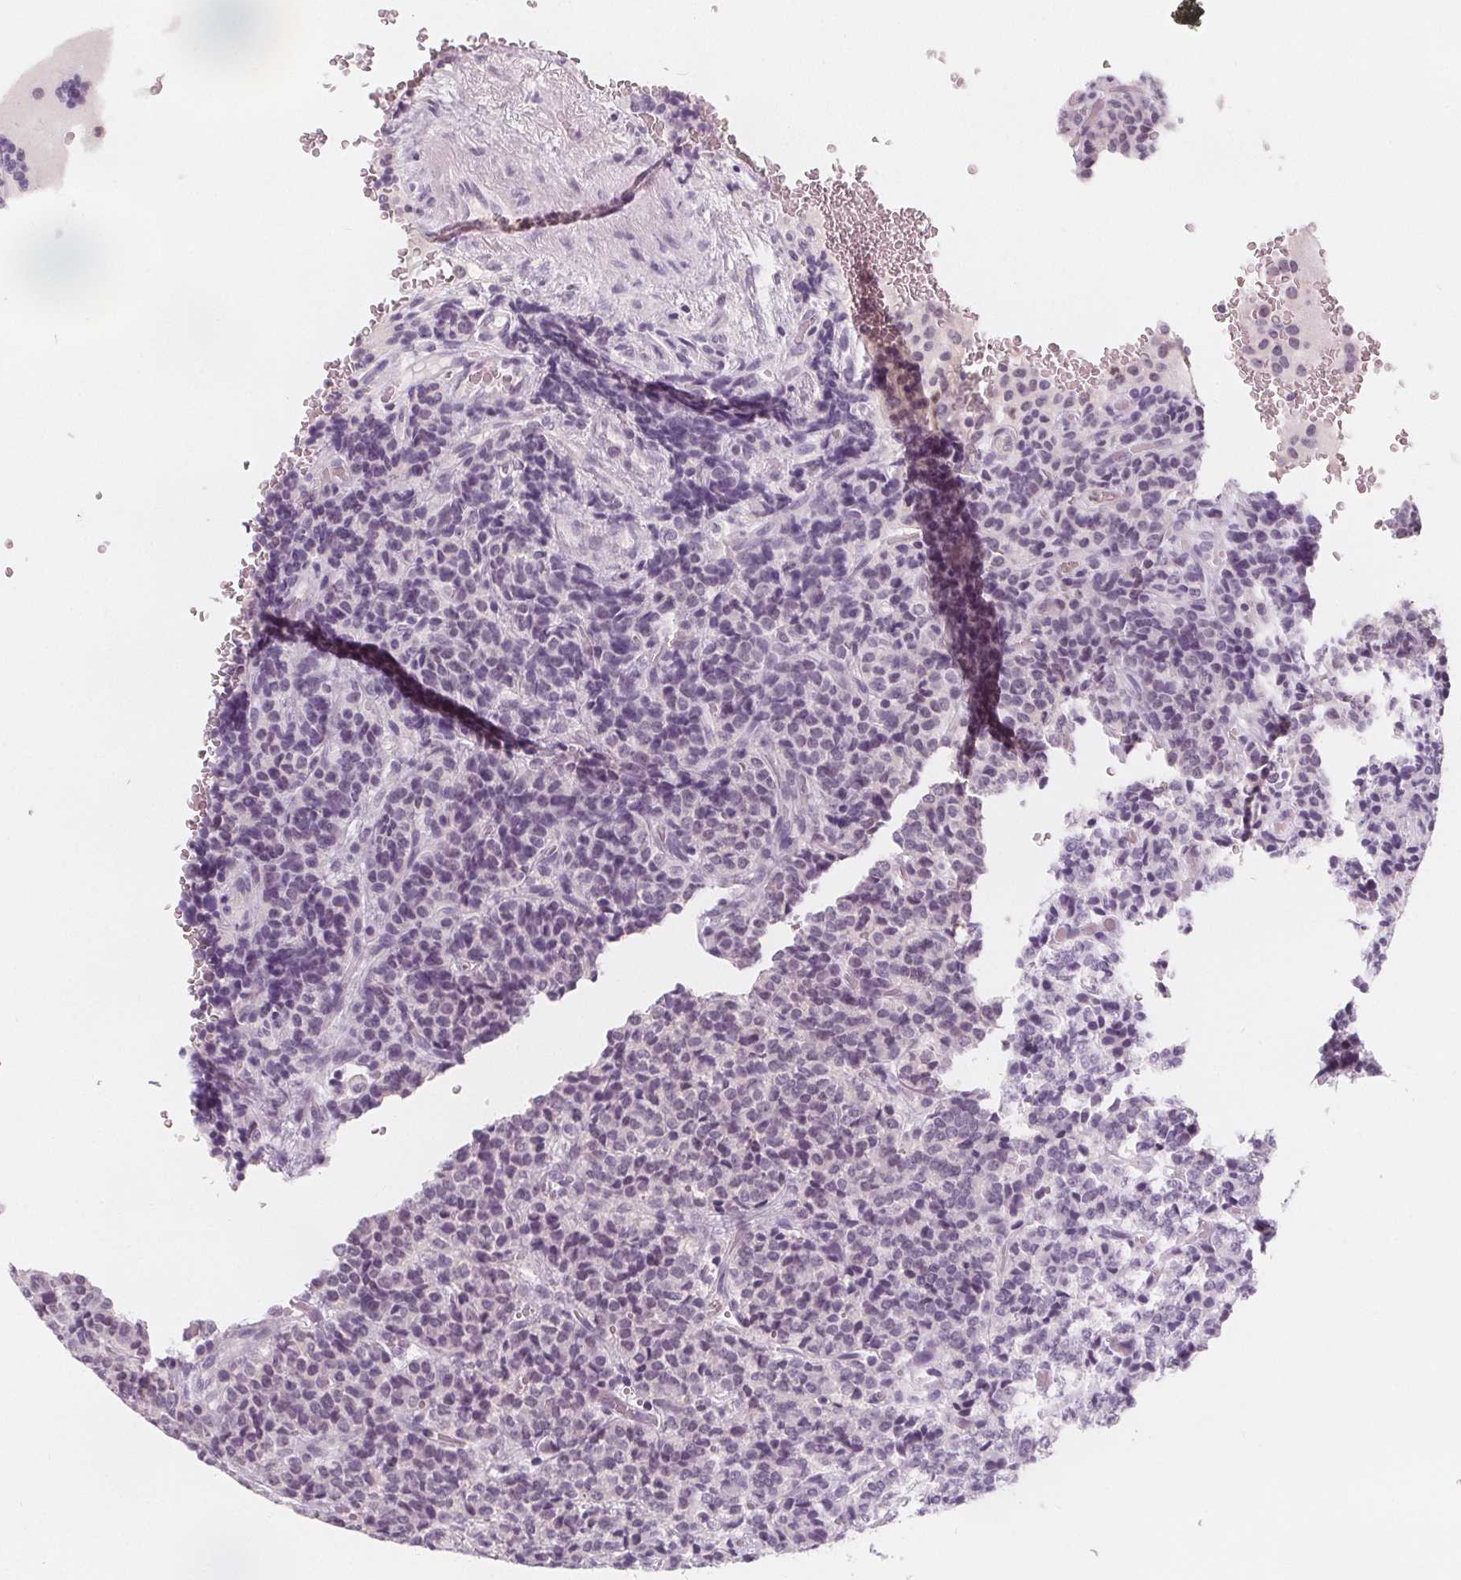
{"staining": {"intensity": "negative", "quantity": "none", "location": "none"}, "tissue": "carcinoid", "cell_type": "Tumor cells", "image_type": "cancer", "snomed": [{"axis": "morphology", "description": "Carcinoid, malignant, NOS"}, {"axis": "topography", "description": "Pancreas"}], "caption": "A high-resolution histopathology image shows immunohistochemistry (IHC) staining of carcinoid, which displays no significant positivity in tumor cells.", "gene": "UGP2", "patient": {"sex": "male", "age": 36}}